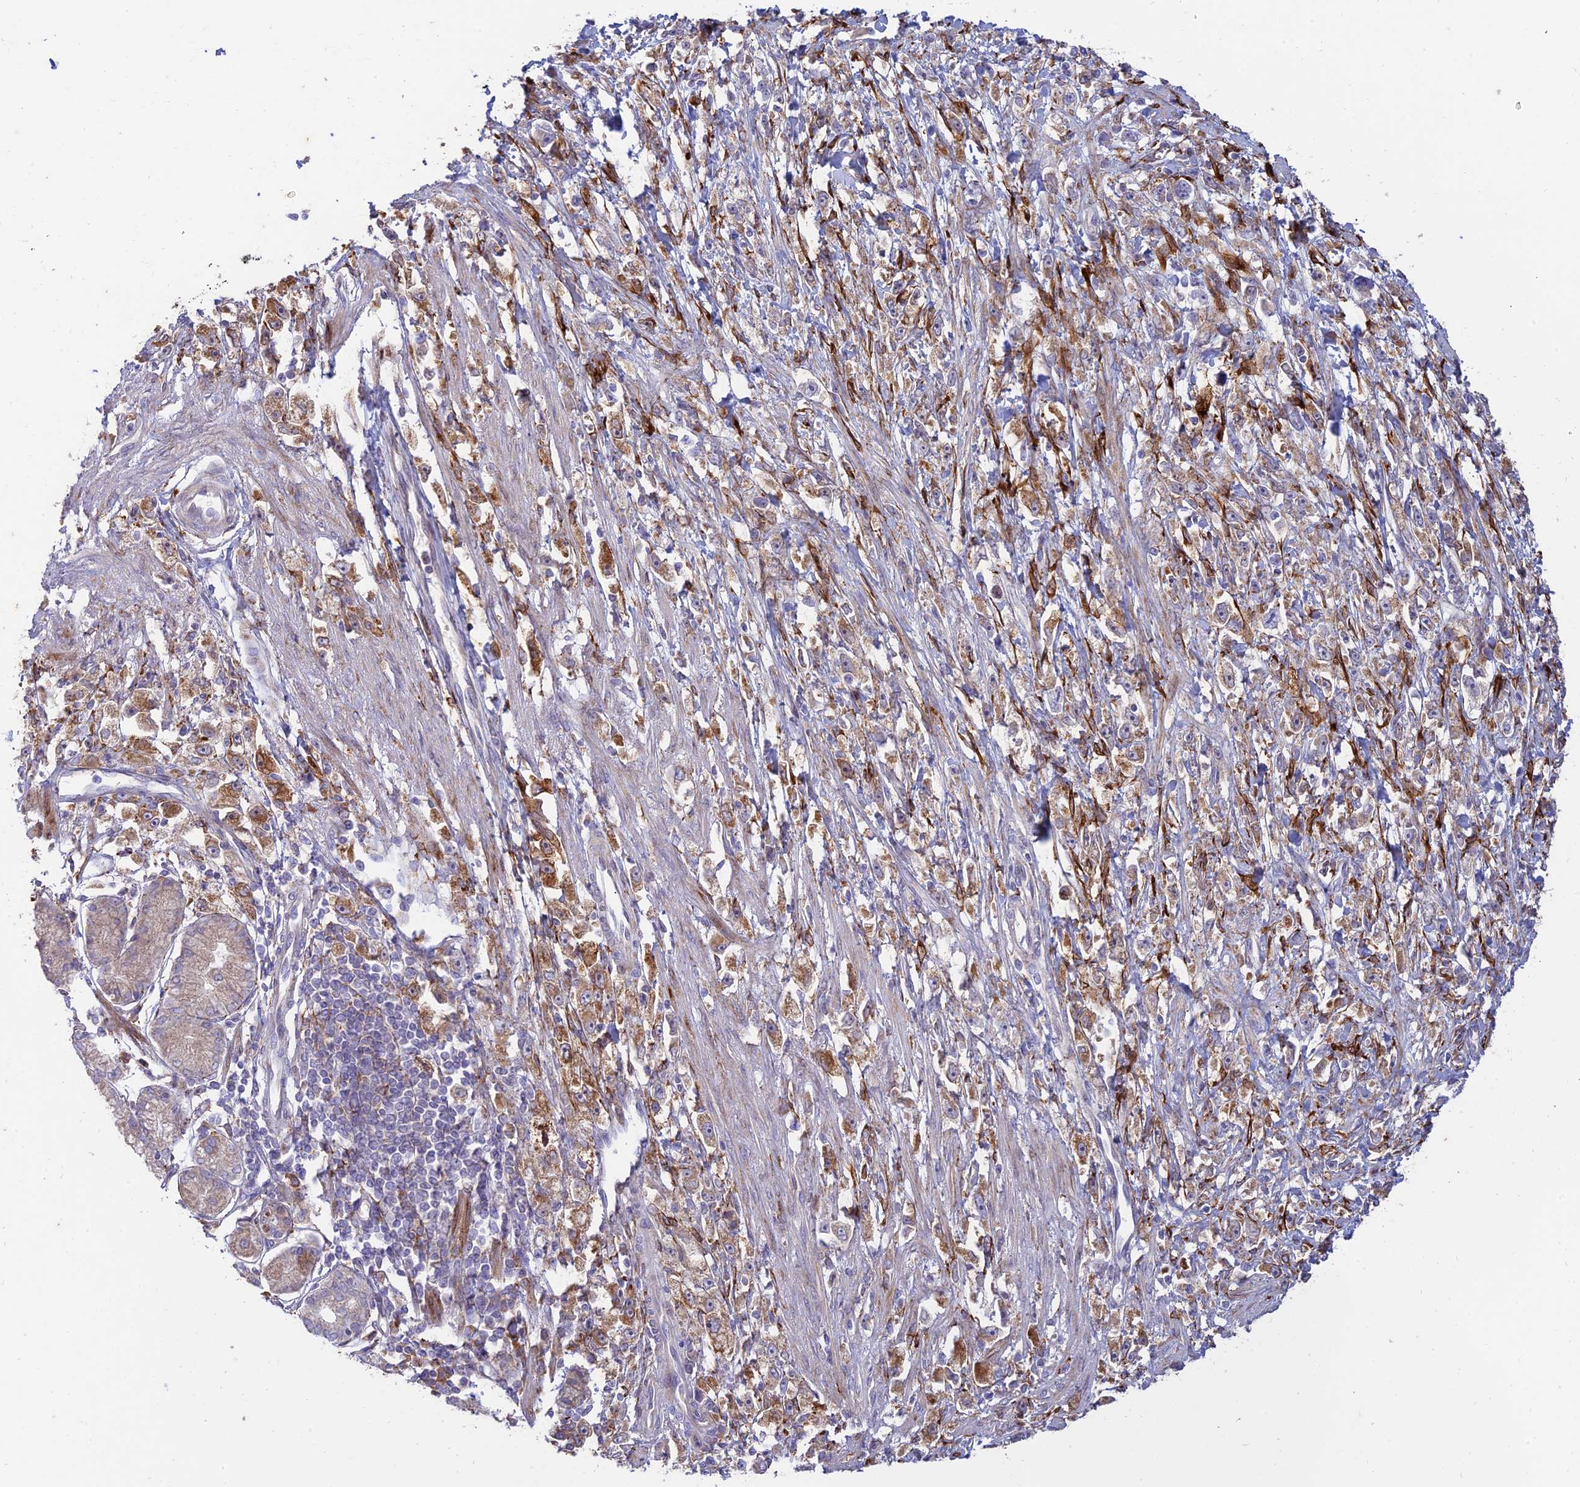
{"staining": {"intensity": "moderate", "quantity": ">75%", "location": "cytoplasmic/membranous"}, "tissue": "stomach cancer", "cell_type": "Tumor cells", "image_type": "cancer", "snomed": [{"axis": "morphology", "description": "Adenocarcinoma, NOS"}, {"axis": "topography", "description": "Stomach"}], "caption": "Human stomach adenocarcinoma stained with a brown dye displays moderate cytoplasmic/membranous positive expression in about >75% of tumor cells.", "gene": "RCN3", "patient": {"sex": "female", "age": 59}}